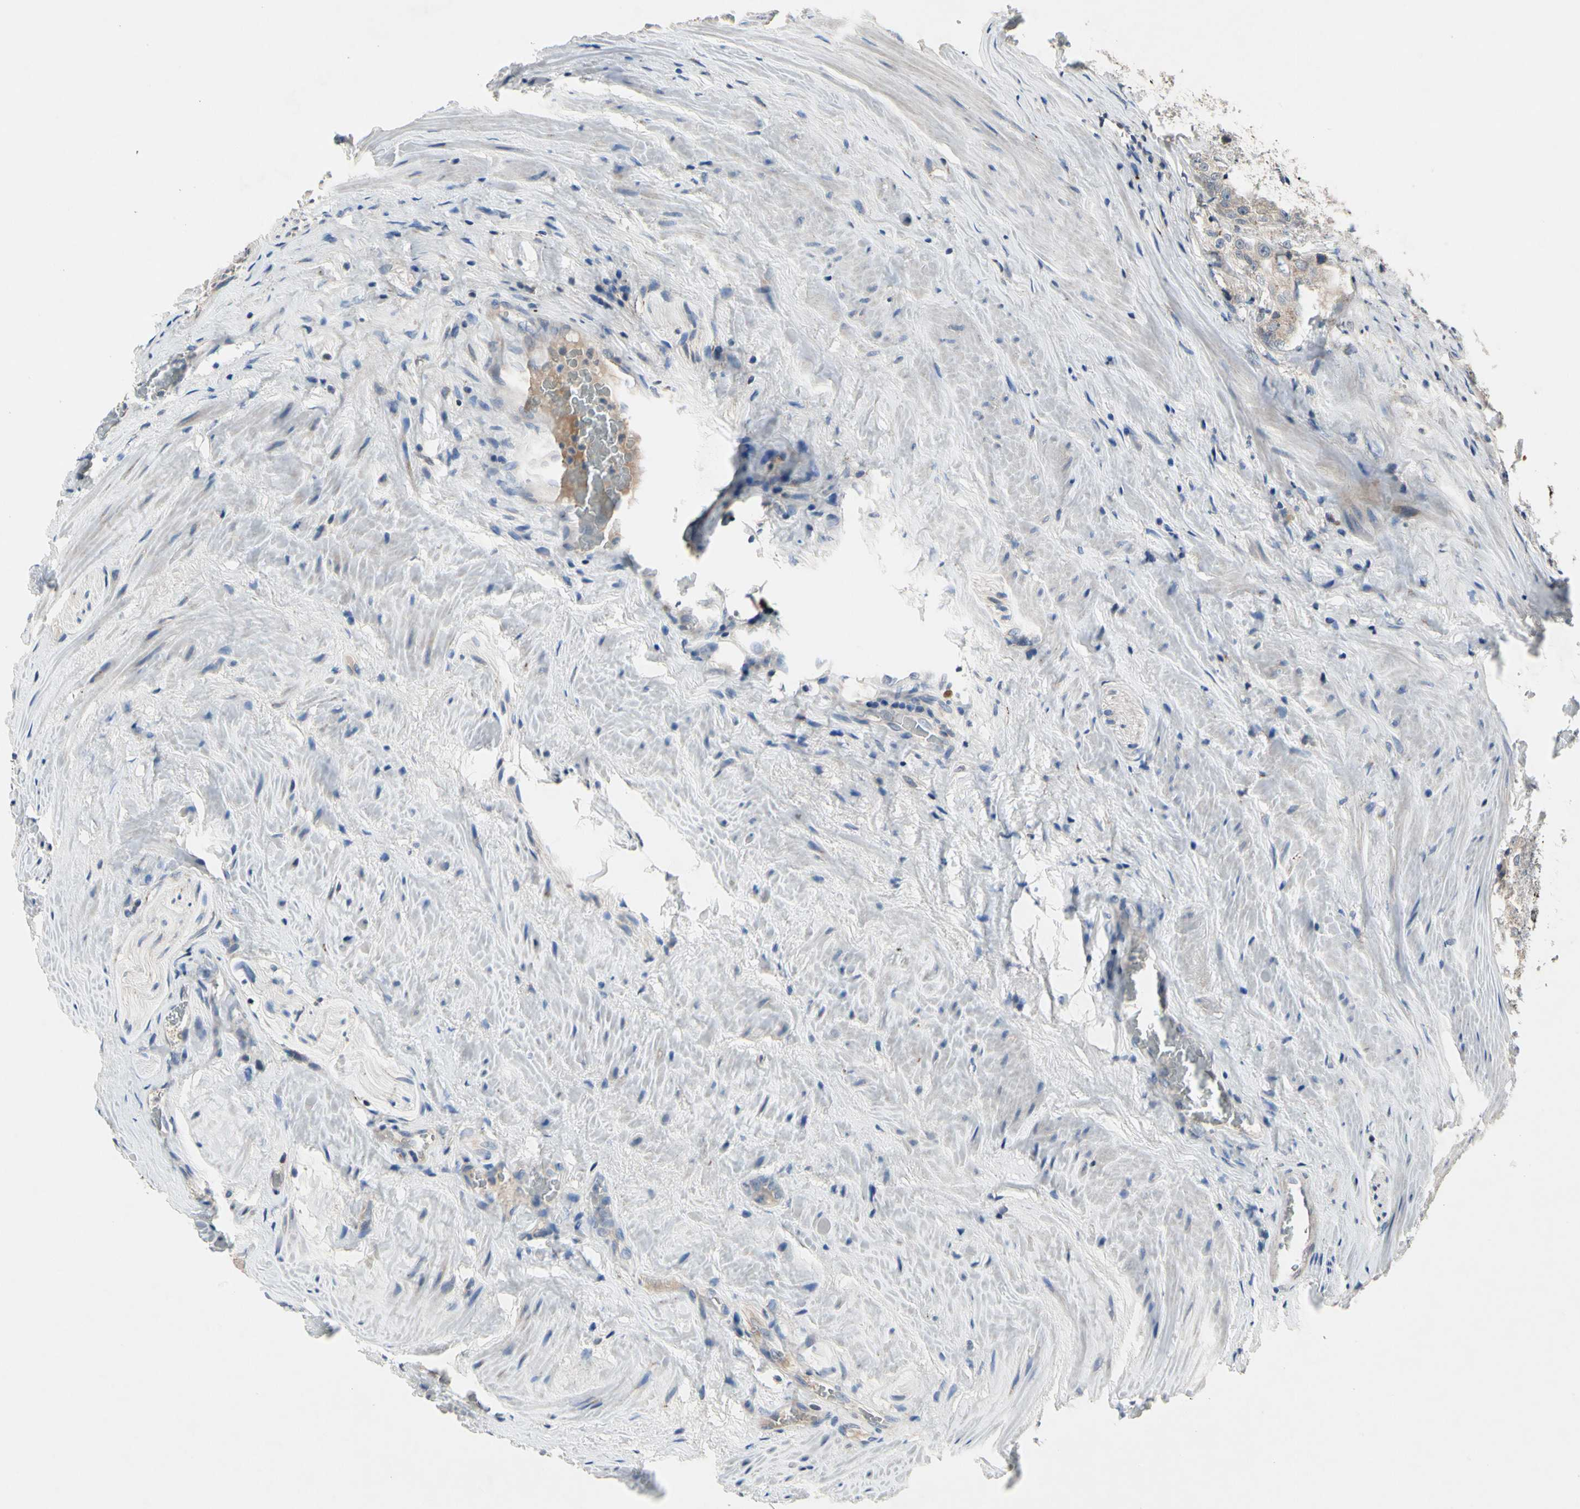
{"staining": {"intensity": "weak", "quantity": ">75%", "location": "cytoplasmic/membranous"}, "tissue": "prostate cancer", "cell_type": "Tumor cells", "image_type": "cancer", "snomed": [{"axis": "morphology", "description": "Adenocarcinoma, High grade"}, {"axis": "topography", "description": "Prostate"}], "caption": "Prostate high-grade adenocarcinoma was stained to show a protein in brown. There is low levels of weak cytoplasmic/membranous staining in about >75% of tumor cells.", "gene": "MMEL1", "patient": {"sex": "male", "age": 73}}